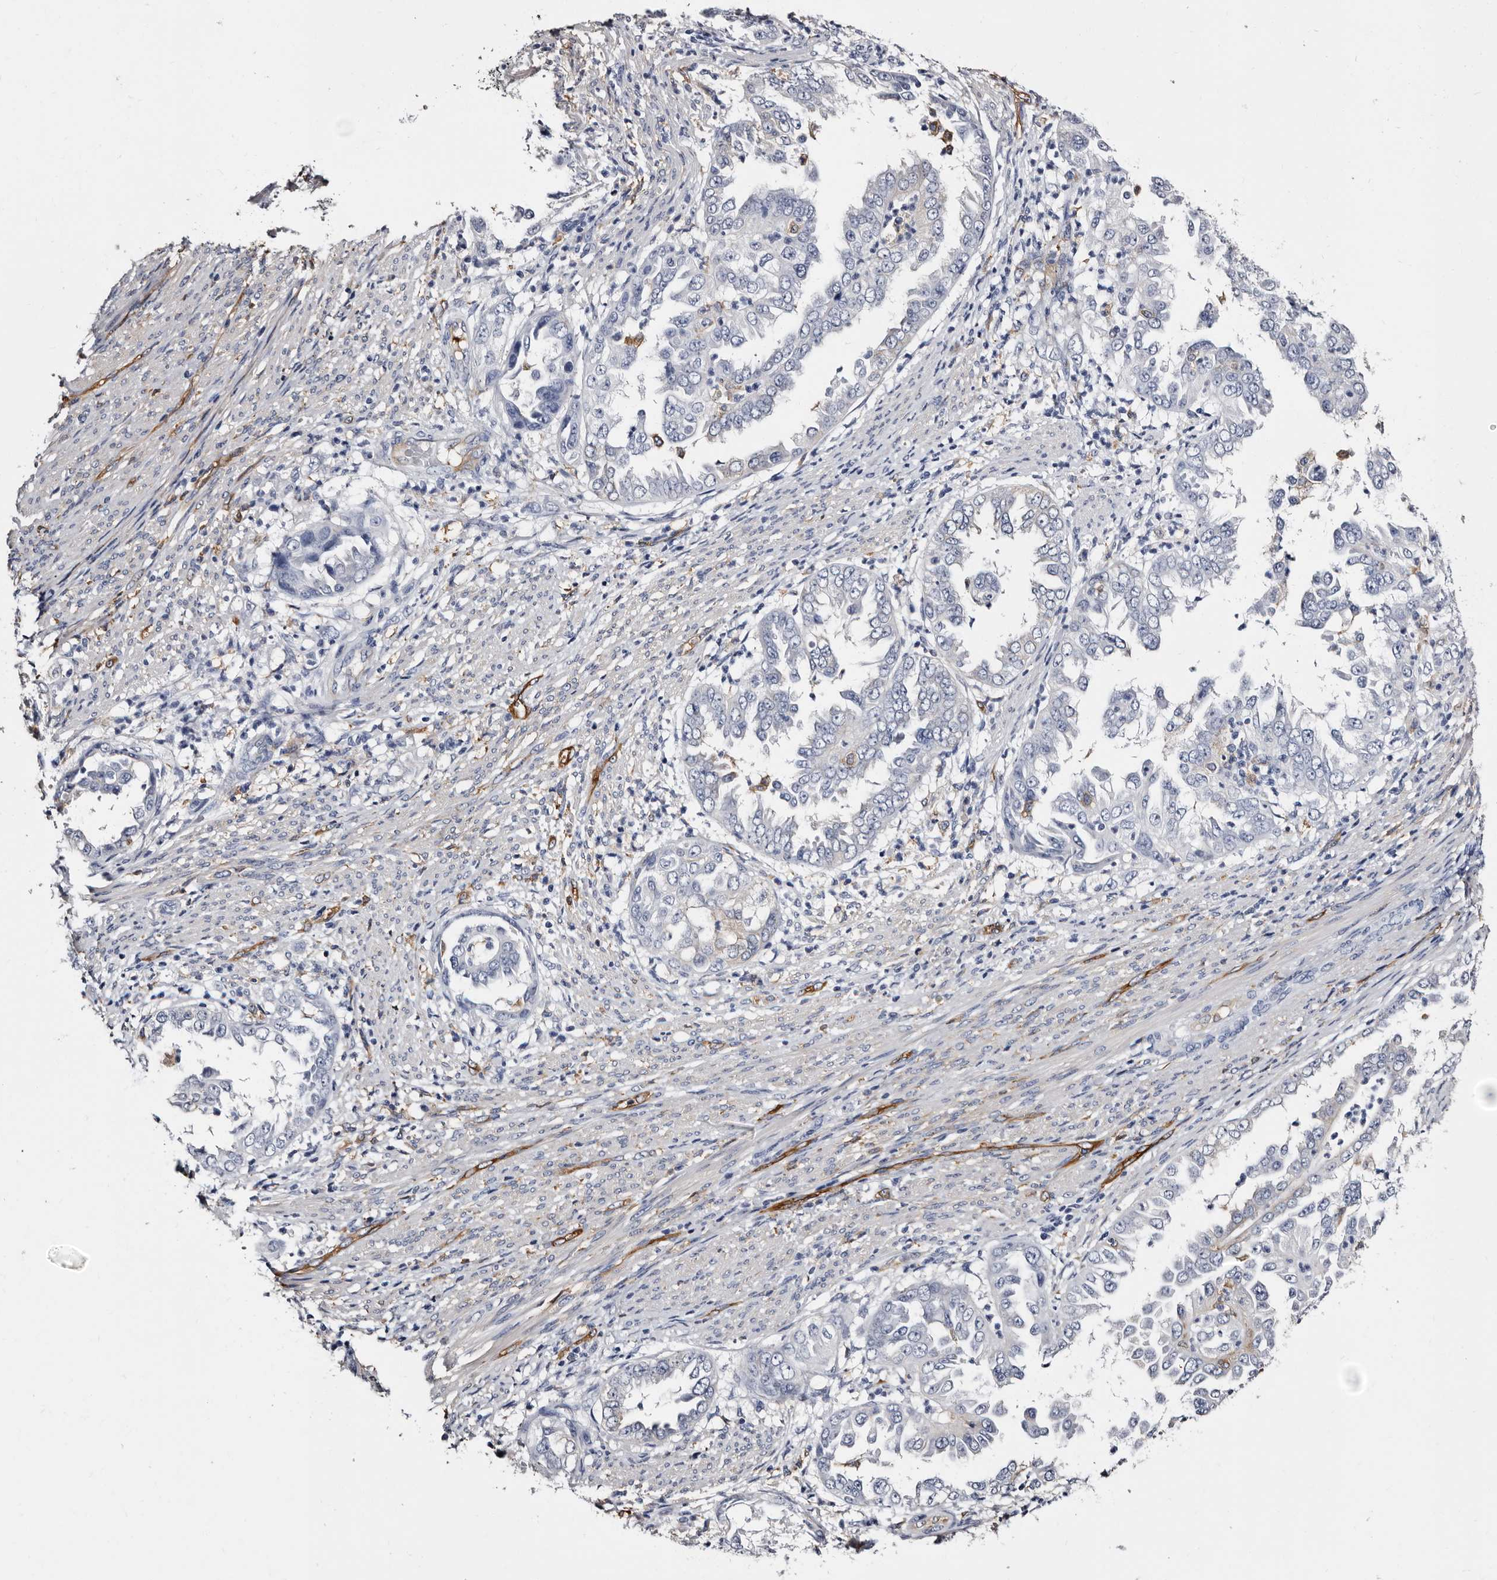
{"staining": {"intensity": "negative", "quantity": "none", "location": "none"}, "tissue": "endometrial cancer", "cell_type": "Tumor cells", "image_type": "cancer", "snomed": [{"axis": "morphology", "description": "Adenocarcinoma, NOS"}, {"axis": "topography", "description": "Endometrium"}], "caption": "Histopathology image shows no protein expression in tumor cells of endometrial cancer tissue. (DAB (3,3'-diaminobenzidine) immunohistochemistry, high magnification).", "gene": "EPB41L3", "patient": {"sex": "female", "age": 85}}